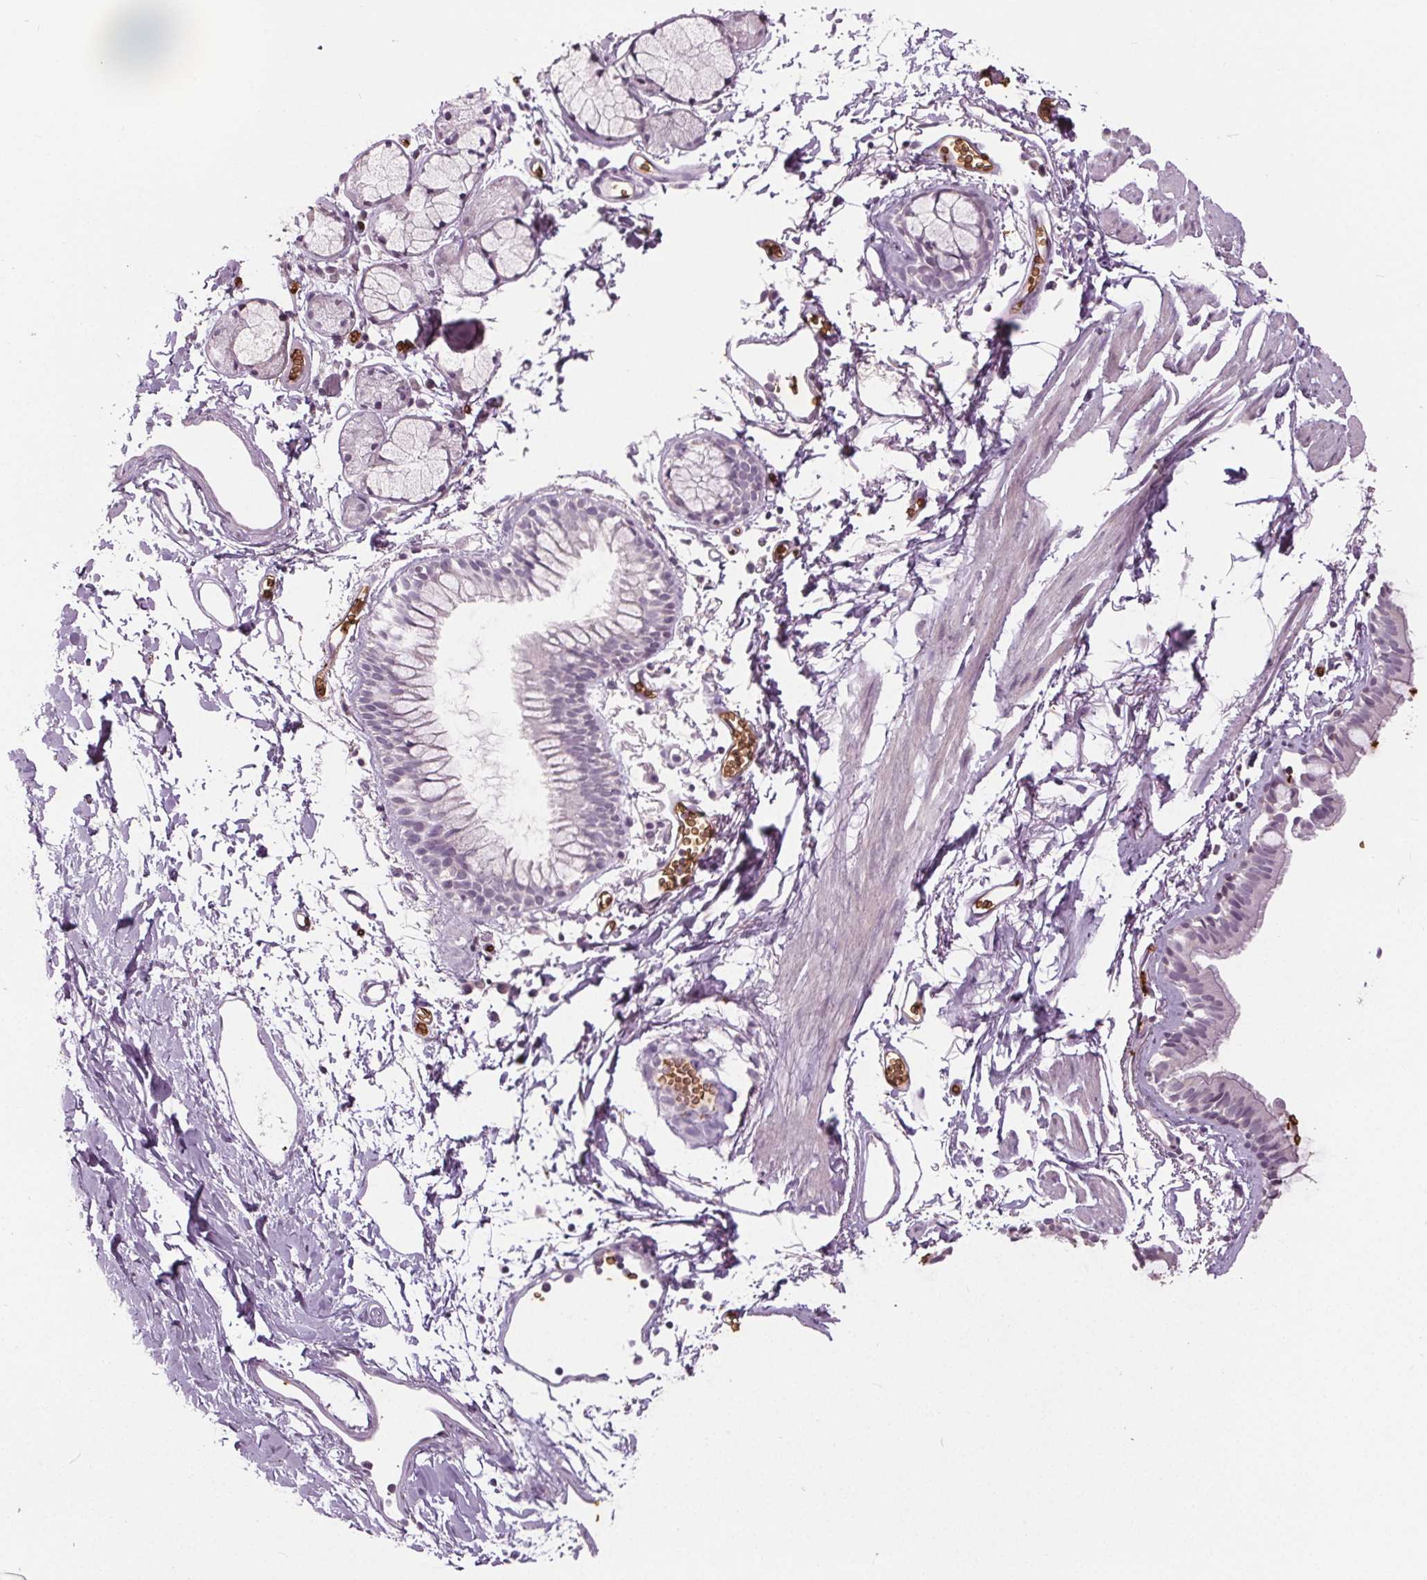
{"staining": {"intensity": "negative", "quantity": "none", "location": "none"}, "tissue": "bronchus", "cell_type": "Respiratory epithelial cells", "image_type": "normal", "snomed": [{"axis": "morphology", "description": "Normal tissue, NOS"}, {"axis": "topography", "description": "Cartilage tissue"}, {"axis": "topography", "description": "Bronchus"}], "caption": "Bronchus was stained to show a protein in brown. There is no significant staining in respiratory epithelial cells.", "gene": "SLC4A1", "patient": {"sex": "female", "age": 59}}